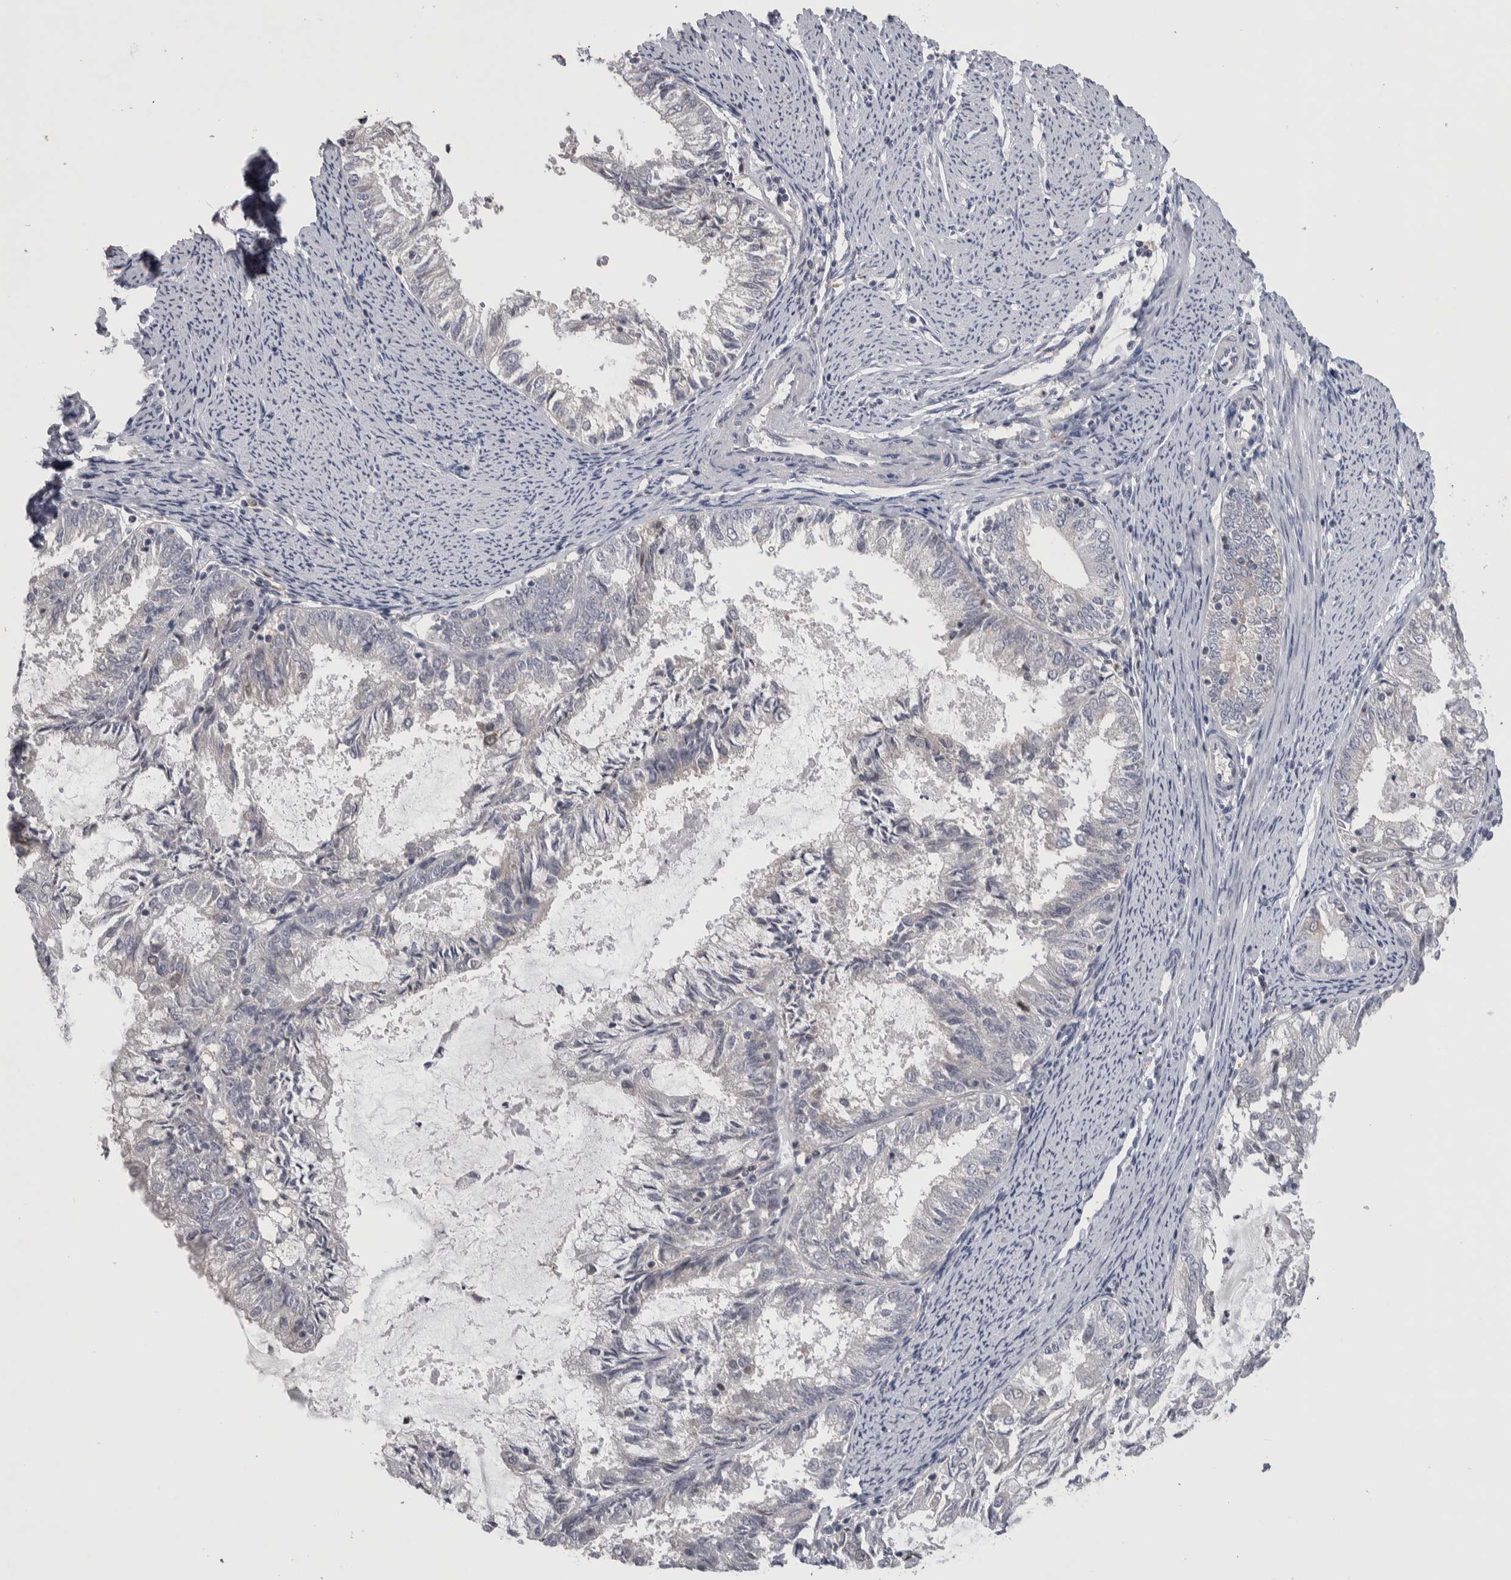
{"staining": {"intensity": "negative", "quantity": "none", "location": "none"}, "tissue": "endometrial cancer", "cell_type": "Tumor cells", "image_type": "cancer", "snomed": [{"axis": "morphology", "description": "Adenocarcinoma, NOS"}, {"axis": "topography", "description": "Endometrium"}], "caption": "Image shows no protein staining in tumor cells of endometrial cancer (adenocarcinoma) tissue.", "gene": "NFKB2", "patient": {"sex": "female", "age": 57}}